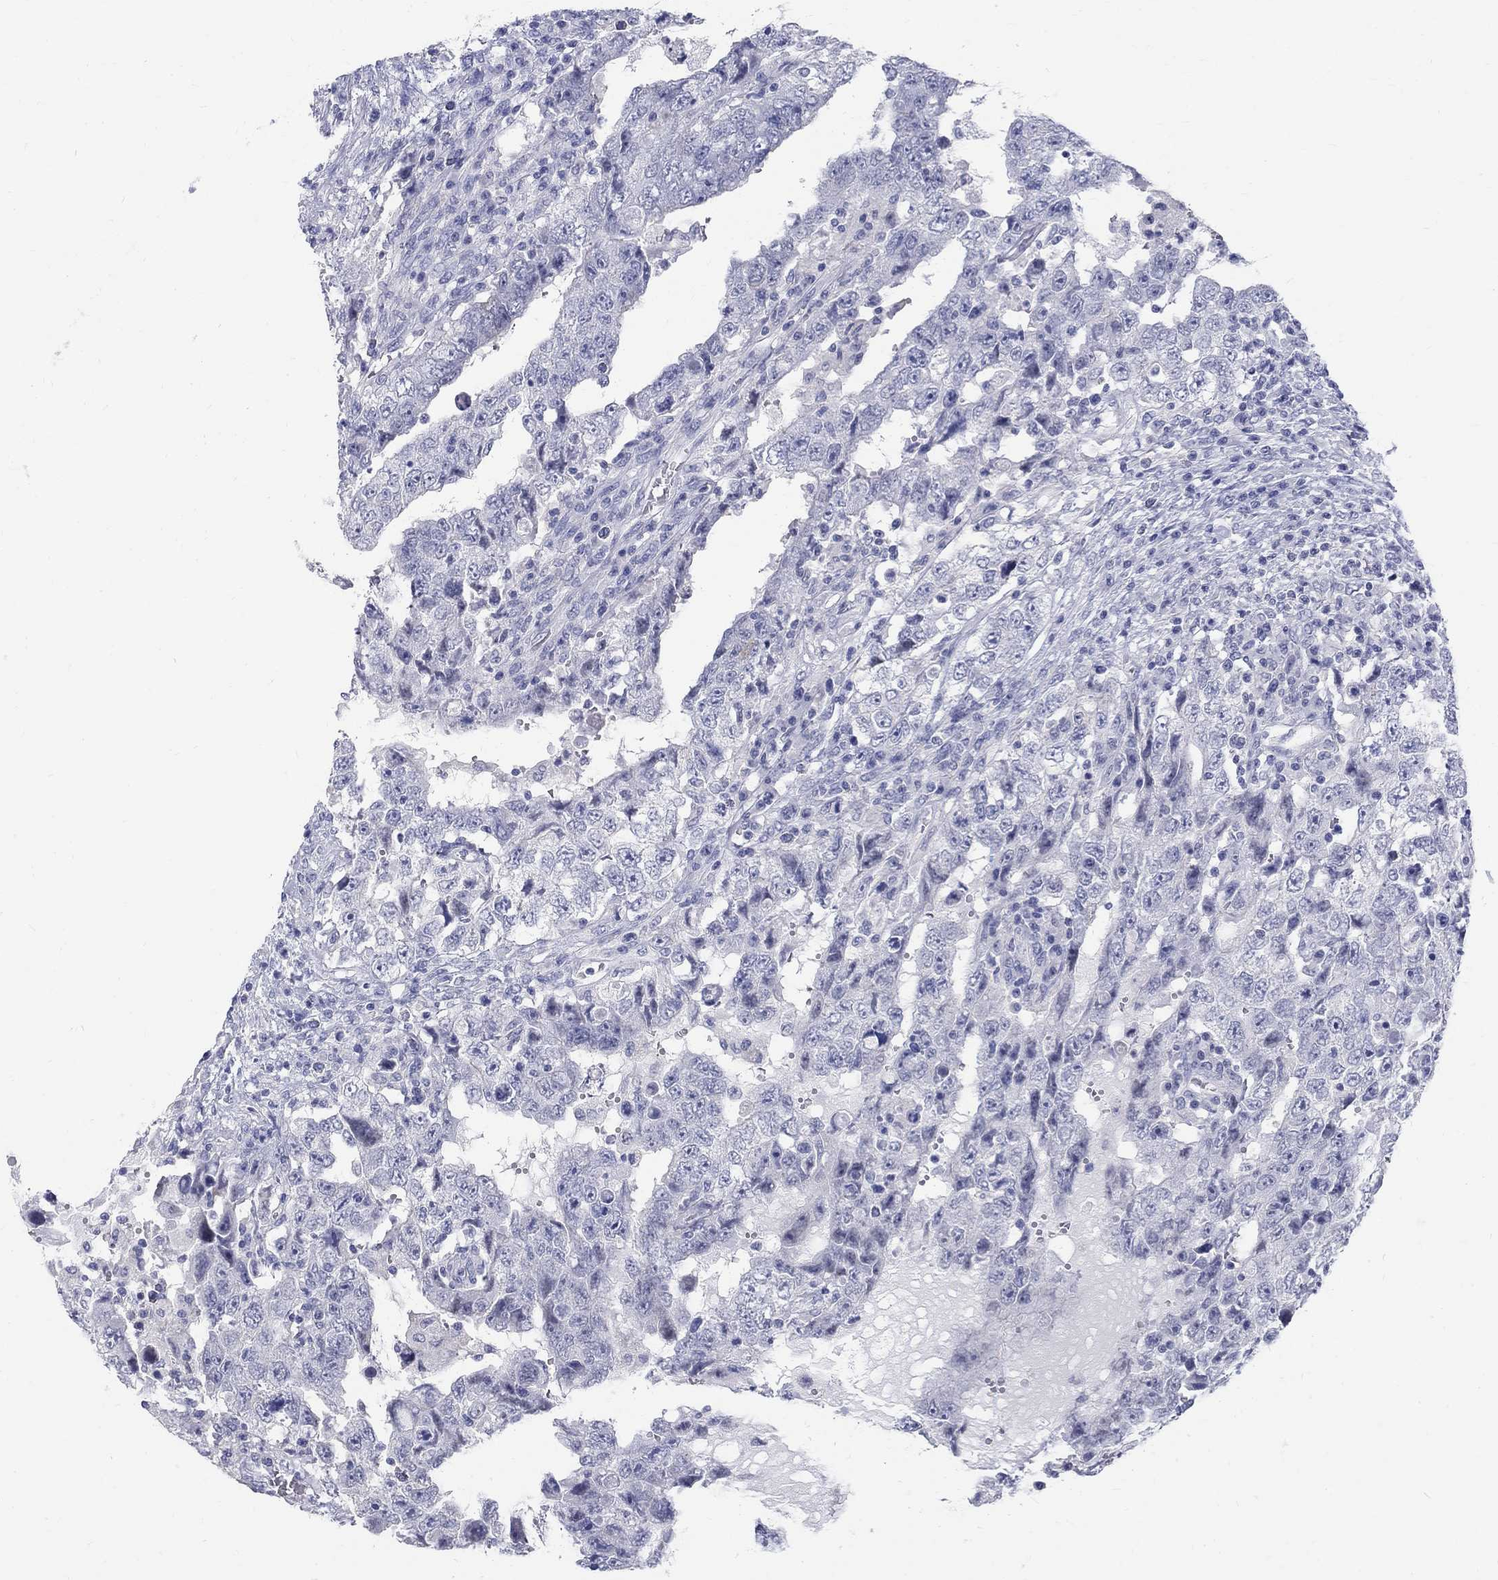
{"staining": {"intensity": "negative", "quantity": "none", "location": "none"}, "tissue": "testis cancer", "cell_type": "Tumor cells", "image_type": "cancer", "snomed": [{"axis": "morphology", "description": "Carcinoma, Embryonal, NOS"}, {"axis": "topography", "description": "Testis"}], "caption": "Immunohistochemistry (IHC) of human embryonal carcinoma (testis) shows no positivity in tumor cells. (Stains: DAB immunohistochemistry (IHC) with hematoxylin counter stain, Microscopy: brightfield microscopy at high magnification).", "gene": "MAGEB6", "patient": {"sex": "male", "age": 26}}